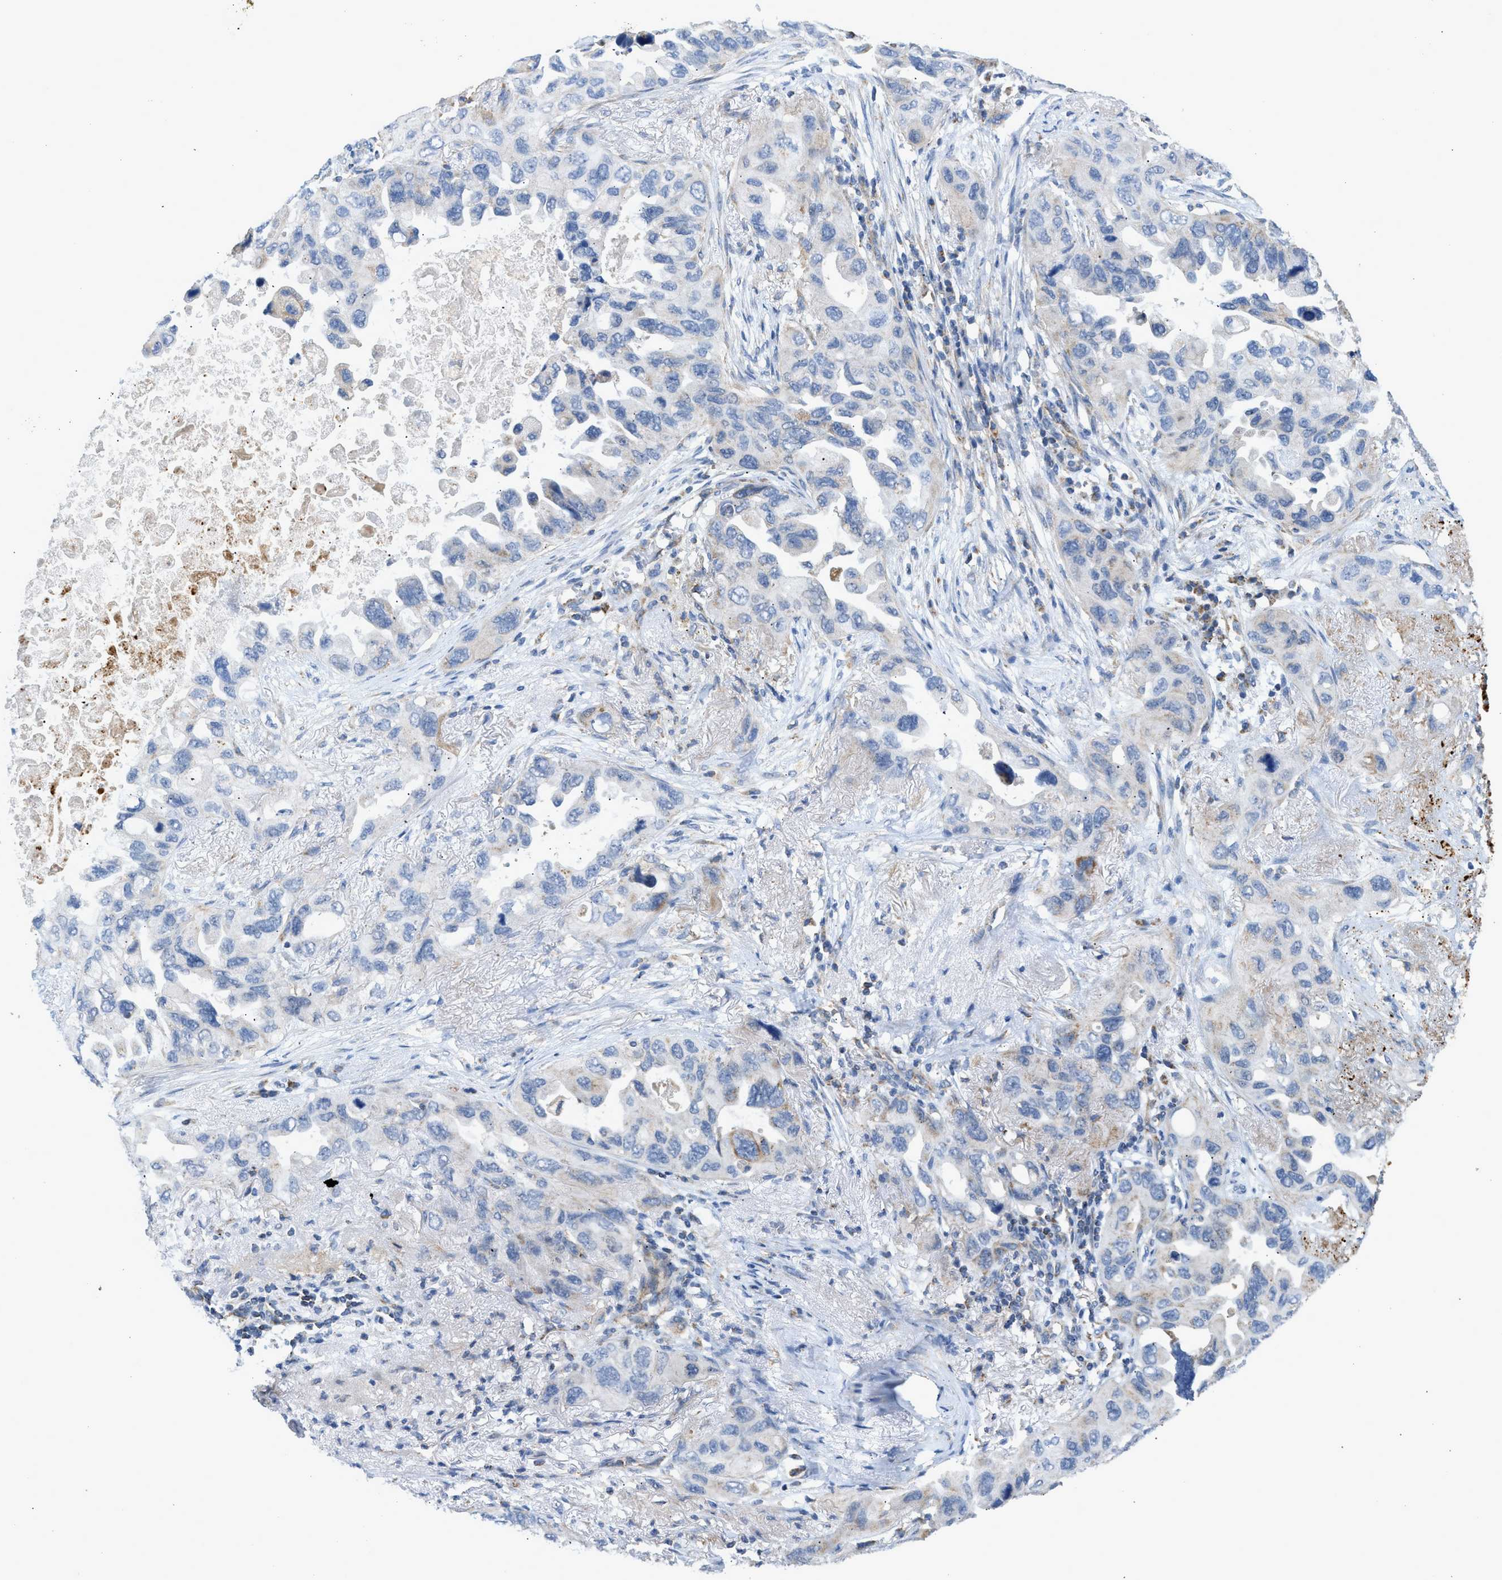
{"staining": {"intensity": "negative", "quantity": "none", "location": "none"}, "tissue": "lung cancer", "cell_type": "Tumor cells", "image_type": "cancer", "snomed": [{"axis": "morphology", "description": "Squamous cell carcinoma, NOS"}, {"axis": "topography", "description": "Lung"}], "caption": "IHC of lung squamous cell carcinoma shows no positivity in tumor cells.", "gene": "GOT2", "patient": {"sex": "female", "age": 73}}